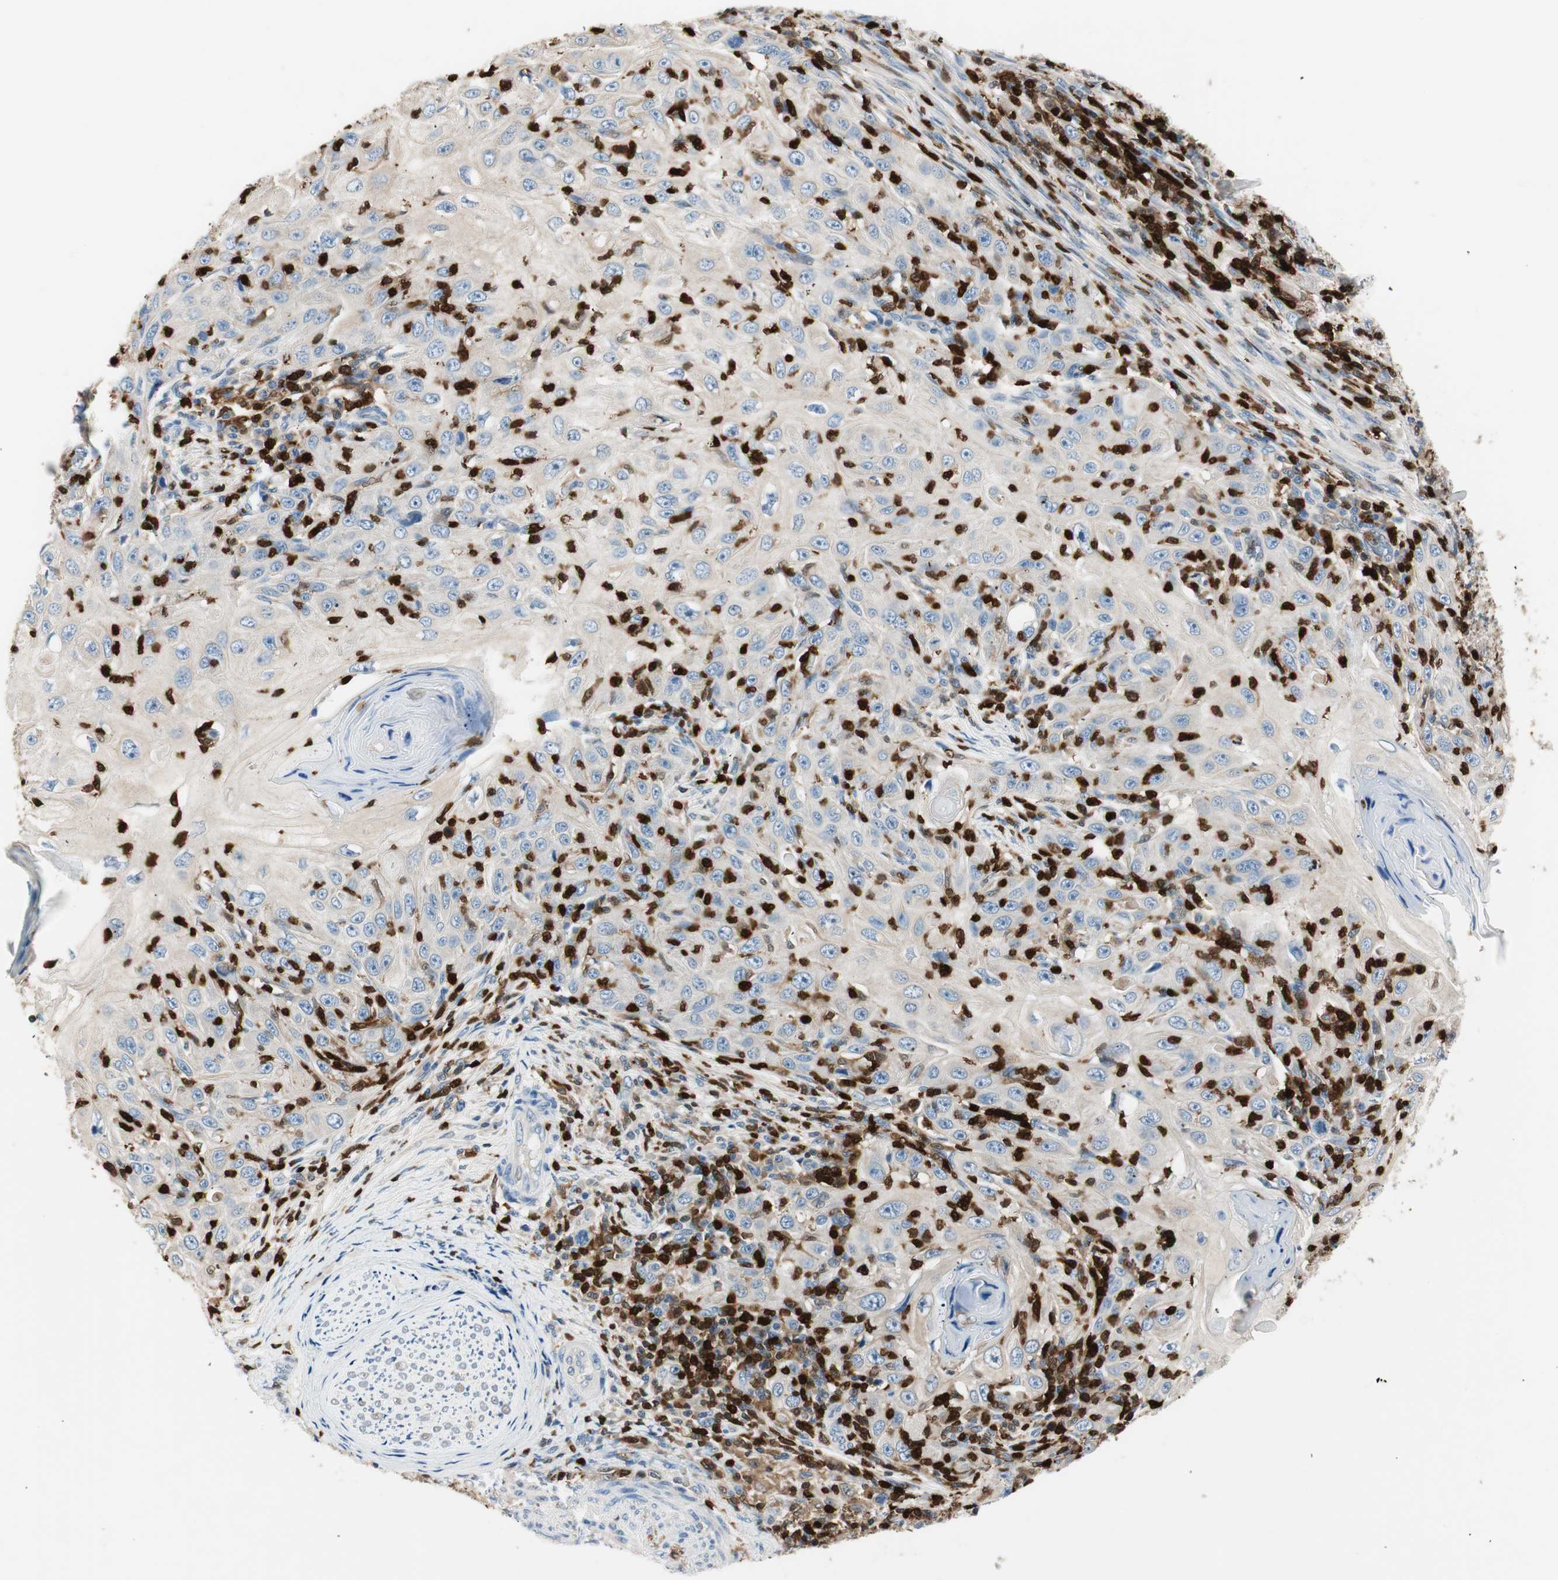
{"staining": {"intensity": "negative", "quantity": "none", "location": "none"}, "tissue": "skin cancer", "cell_type": "Tumor cells", "image_type": "cancer", "snomed": [{"axis": "morphology", "description": "Squamous cell carcinoma, NOS"}, {"axis": "topography", "description": "Skin"}], "caption": "Immunohistochemistry micrograph of neoplastic tissue: squamous cell carcinoma (skin) stained with DAB (3,3'-diaminobenzidine) shows no significant protein positivity in tumor cells. Nuclei are stained in blue.", "gene": "COTL1", "patient": {"sex": "female", "age": 88}}